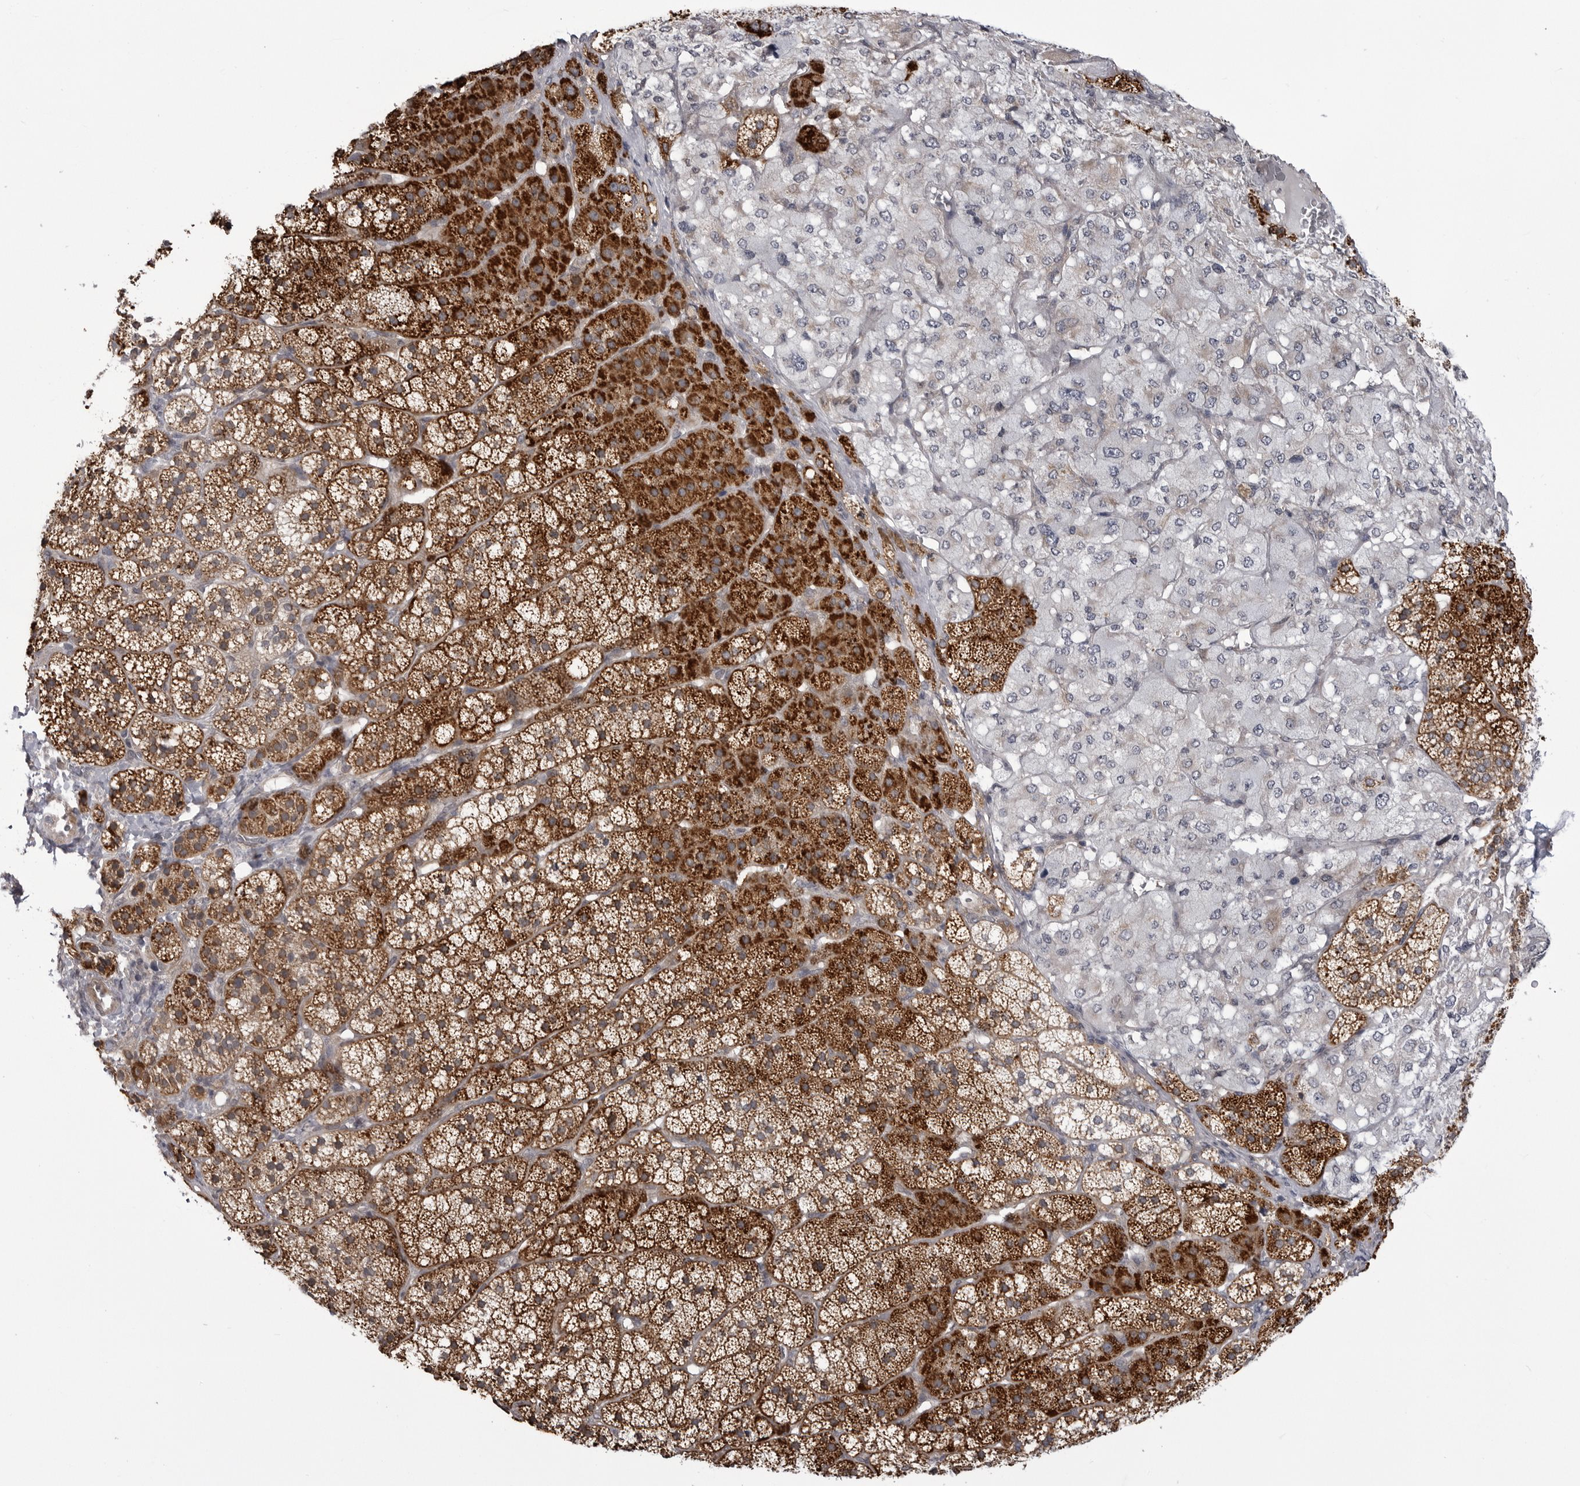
{"staining": {"intensity": "strong", "quantity": ">75%", "location": "cytoplasmic/membranous"}, "tissue": "adrenal gland", "cell_type": "Glandular cells", "image_type": "normal", "snomed": [{"axis": "morphology", "description": "Normal tissue, NOS"}, {"axis": "topography", "description": "Adrenal gland"}], "caption": "Immunohistochemical staining of unremarkable adrenal gland shows >75% levels of strong cytoplasmic/membranous protein staining in about >75% of glandular cells.", "gene": "CCDC18", "patient": {"sex": "female", "age": 44}}